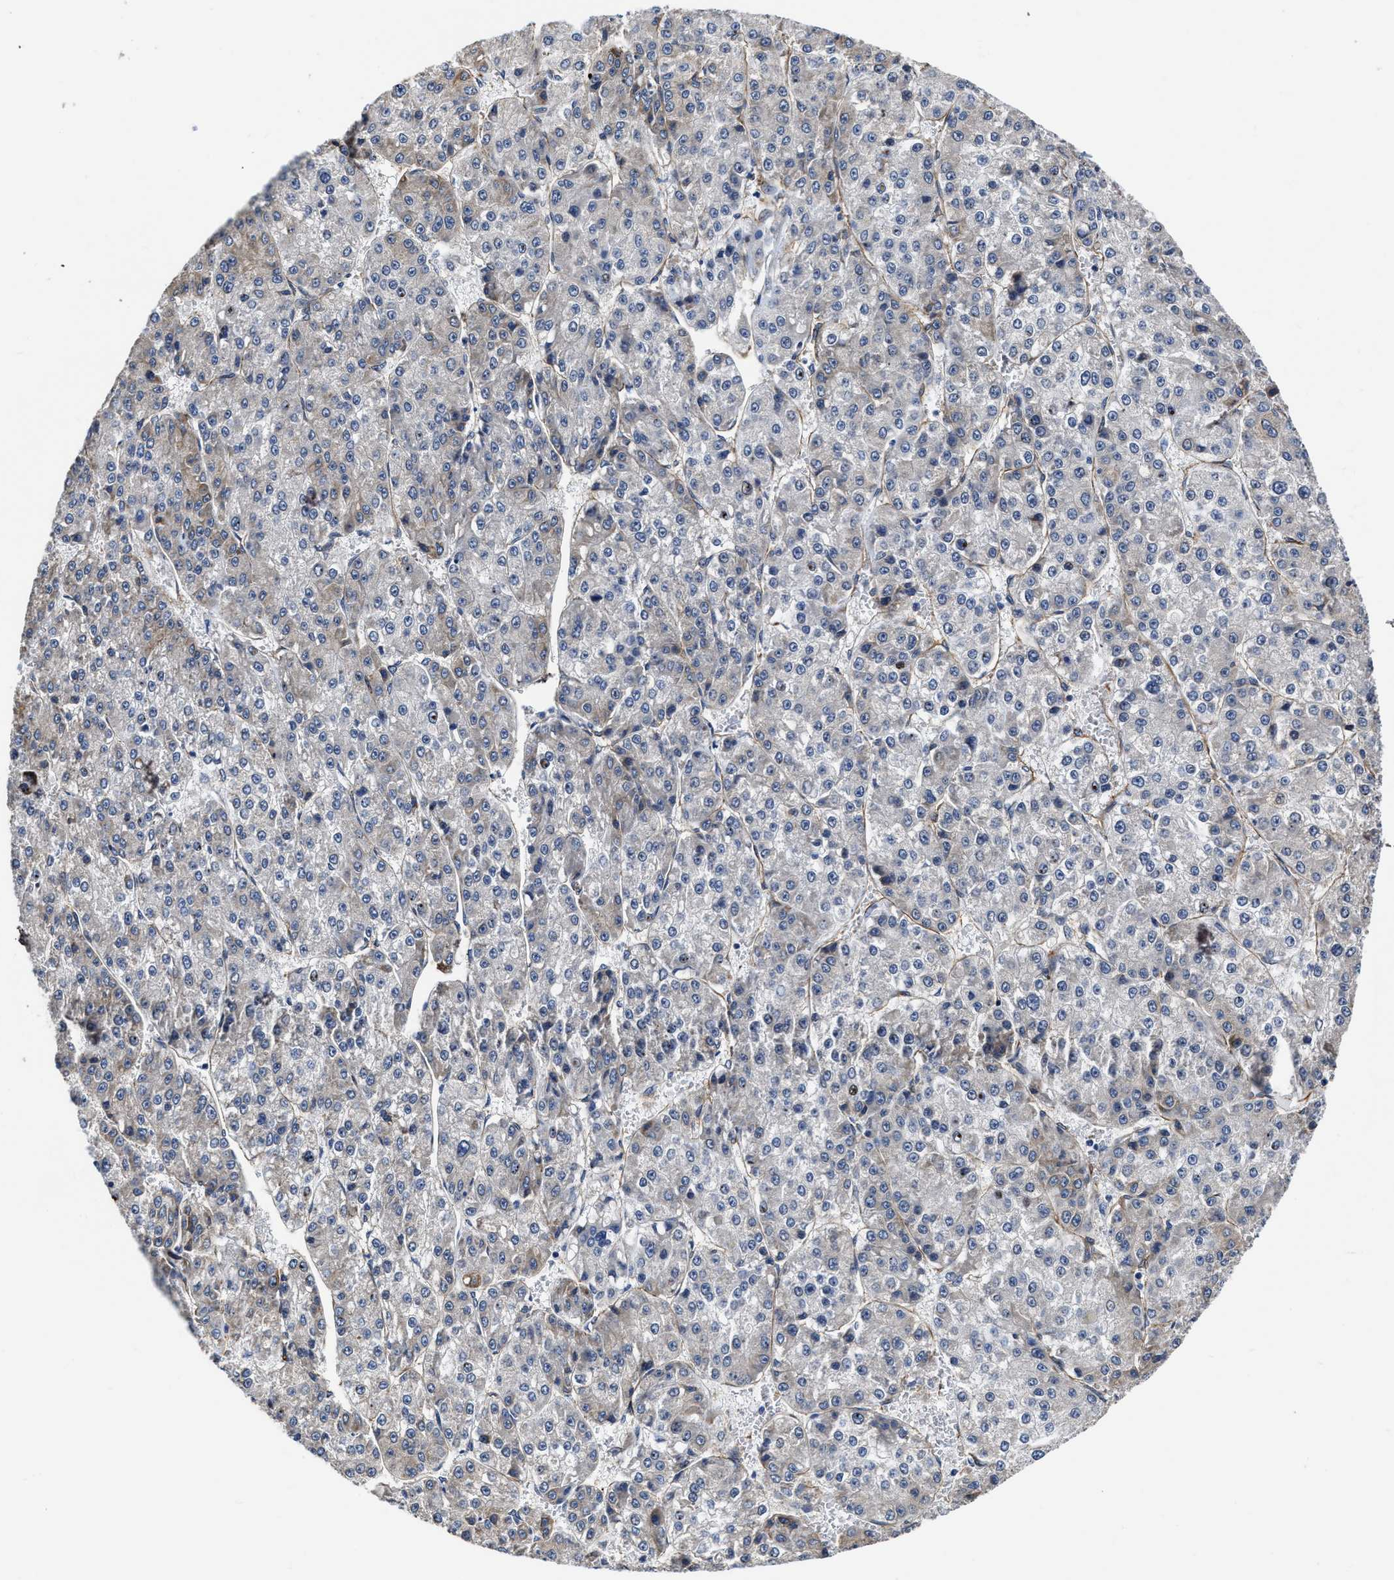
{"staining": {"intensity": "weak", "quantity": "<25%", "location": "cytoplasmic/membranous"}, "tissue": "liver cancer", "cell_type": "Tumor cells", "image_type": "cancer", "snomed": [{"axis": "morphology", "description": "Carcinoma, Hepatocellular, NOS"}, {"axis": "topography", "description": "Liver"}], "caption": "High magnification brightfield microscopy of liver cancer (hepatocellular carcinoma) stained with DAB (brown) and counterstained with hematoxylin (blue): tumor cells show no significant expression.", "gene": "C22orf42", "patient": {"sex": "female", "age": 73}}